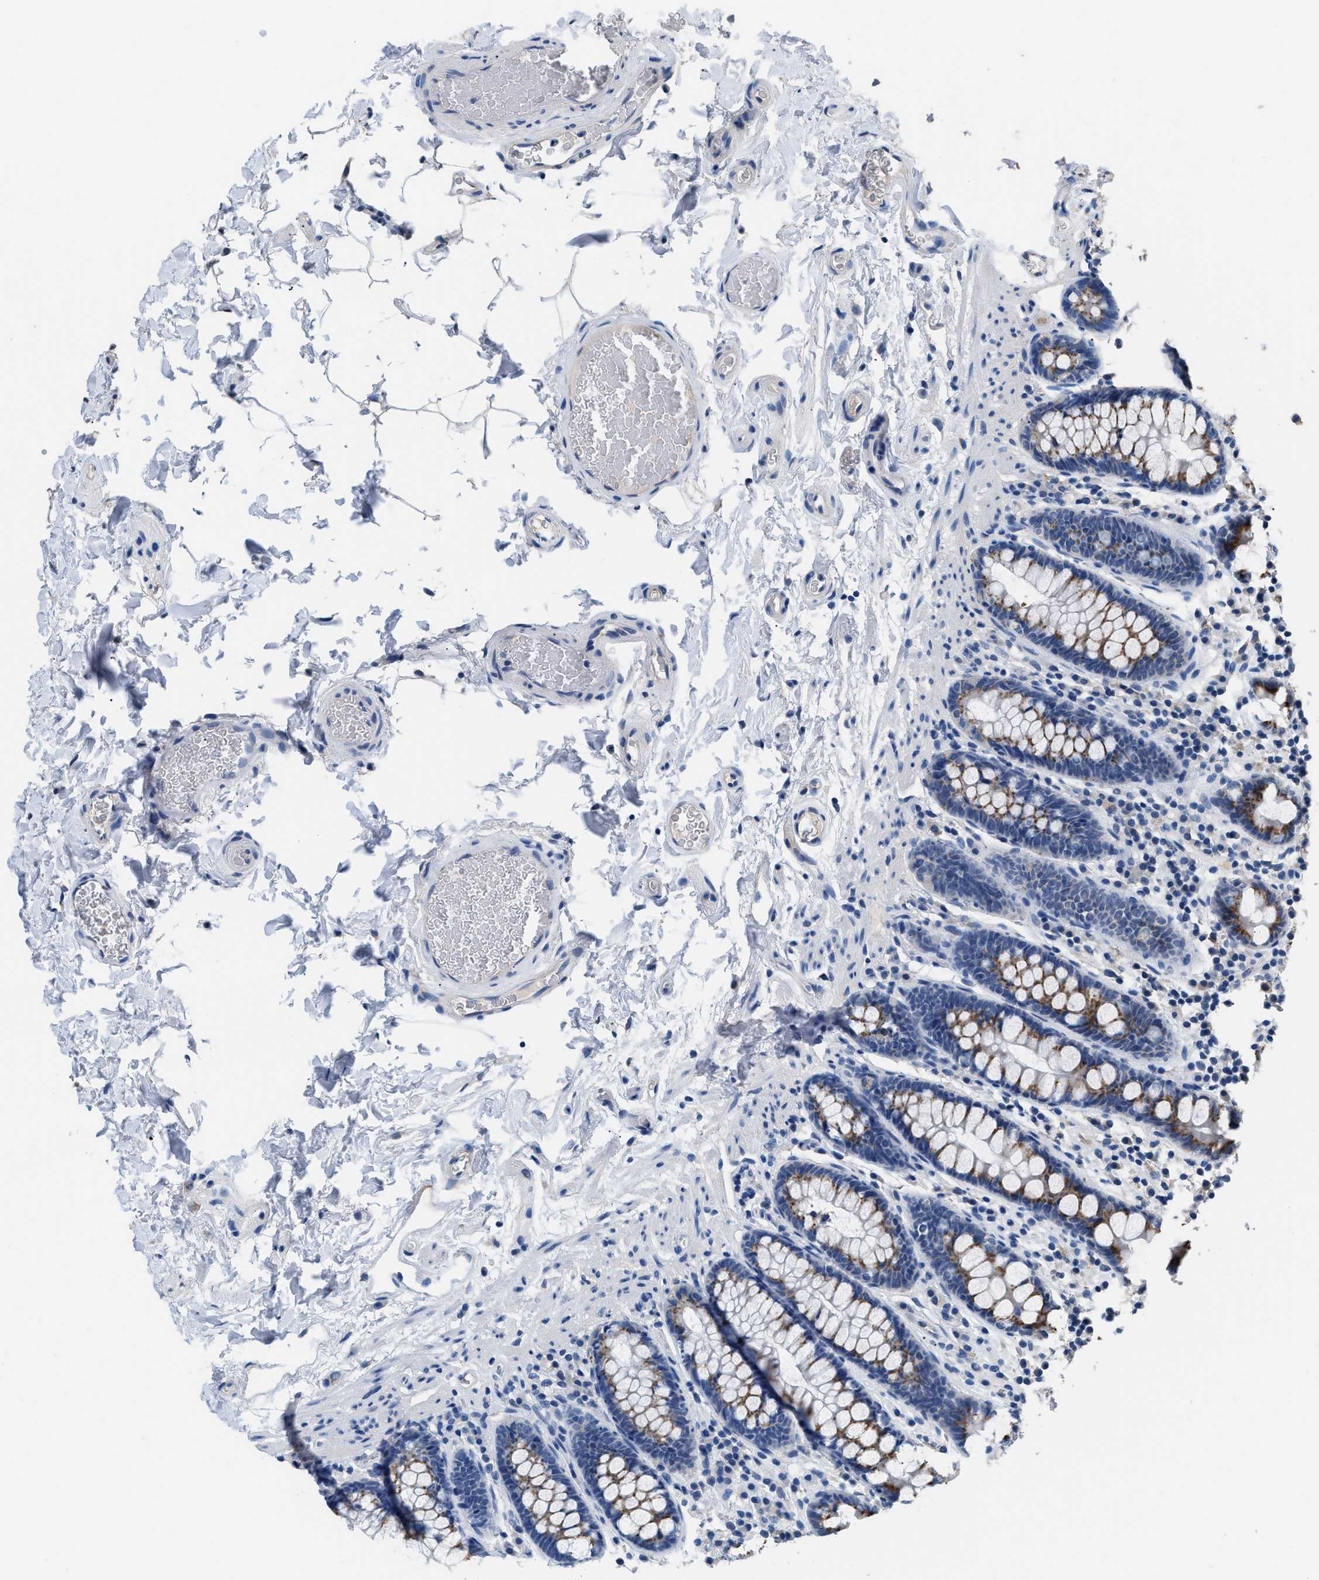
{"staining": {"intensity": "negative", "quantity": "none", "location": "none"}, "tissue": "colon", "cell_type": "Endothelial cells", "image_type": "normal", "snomed": [{"axis": "morphology", "description": "Normal tissue, NOS"}, {"axis": "topography", "description": "Colon"}], "caption": "IHC micrograph of benign colon stained for a protein (brown), which reveals no staining in endothelial cells. (DAB IHC, high magnification).", "gene": "GOLM1", "patient": {"sex": "female", "age": 80}}